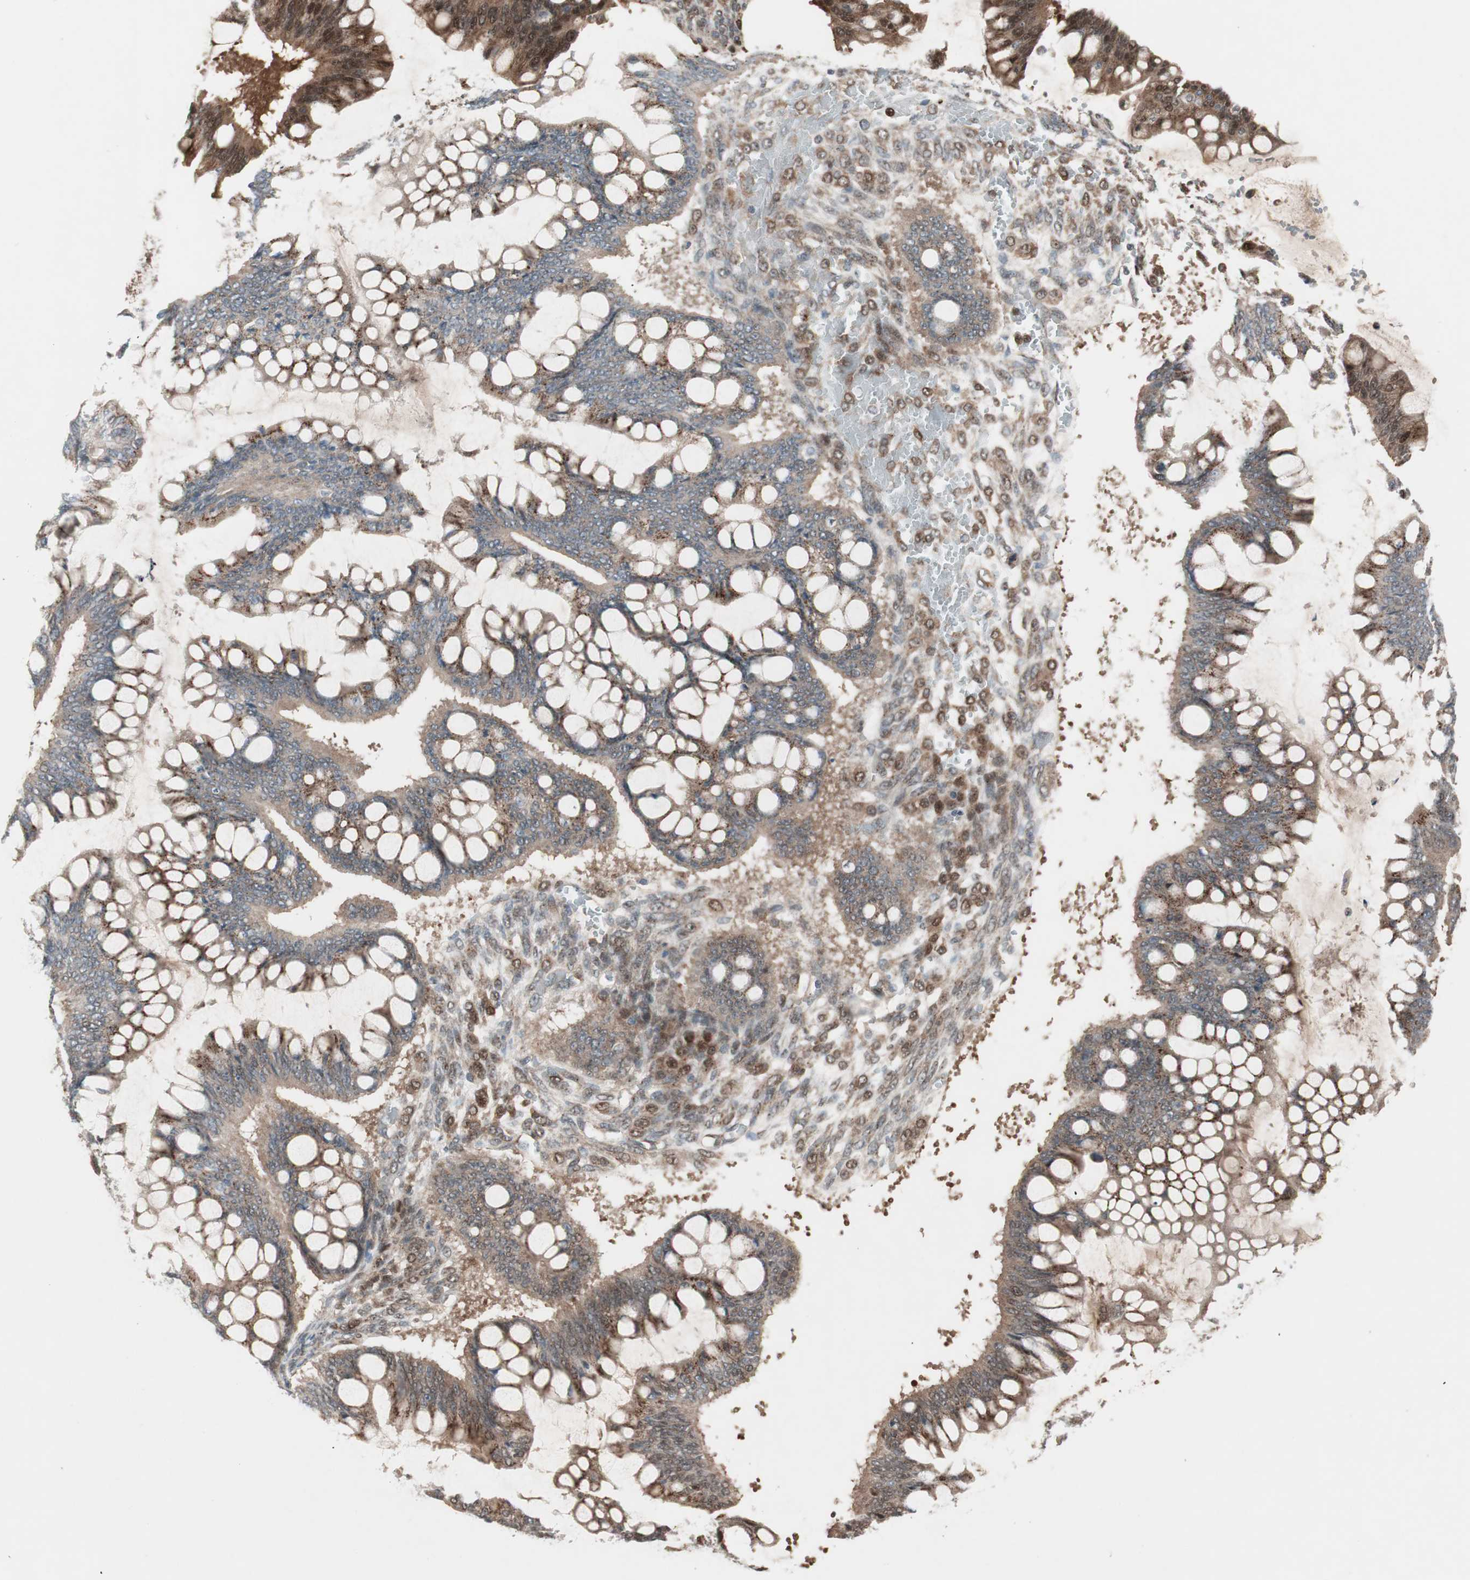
{"staining": {"intensity": "strong", "quantity": ">75%", "location": "cytoplasmic/membranous"}, "tissue": "ovarian cancer", "cell_type": "Tumor cells", "image_type": "cancer", "snomed": [{"axis": "morphology", "description": "Cystadenocarcinoma, mucinous, NOS"}, {"axis": "topography", "description": "Ovary"}], "caption": "Ovarian mucinous cystadenocarcinoma was stained to show a protein in brown. There is high levels of strong cytoplasmic/membranous positivity in approximately >75% of tumor cells.", "gene": "PRKG2", "patient": {"sex": "female", "age": 73}}